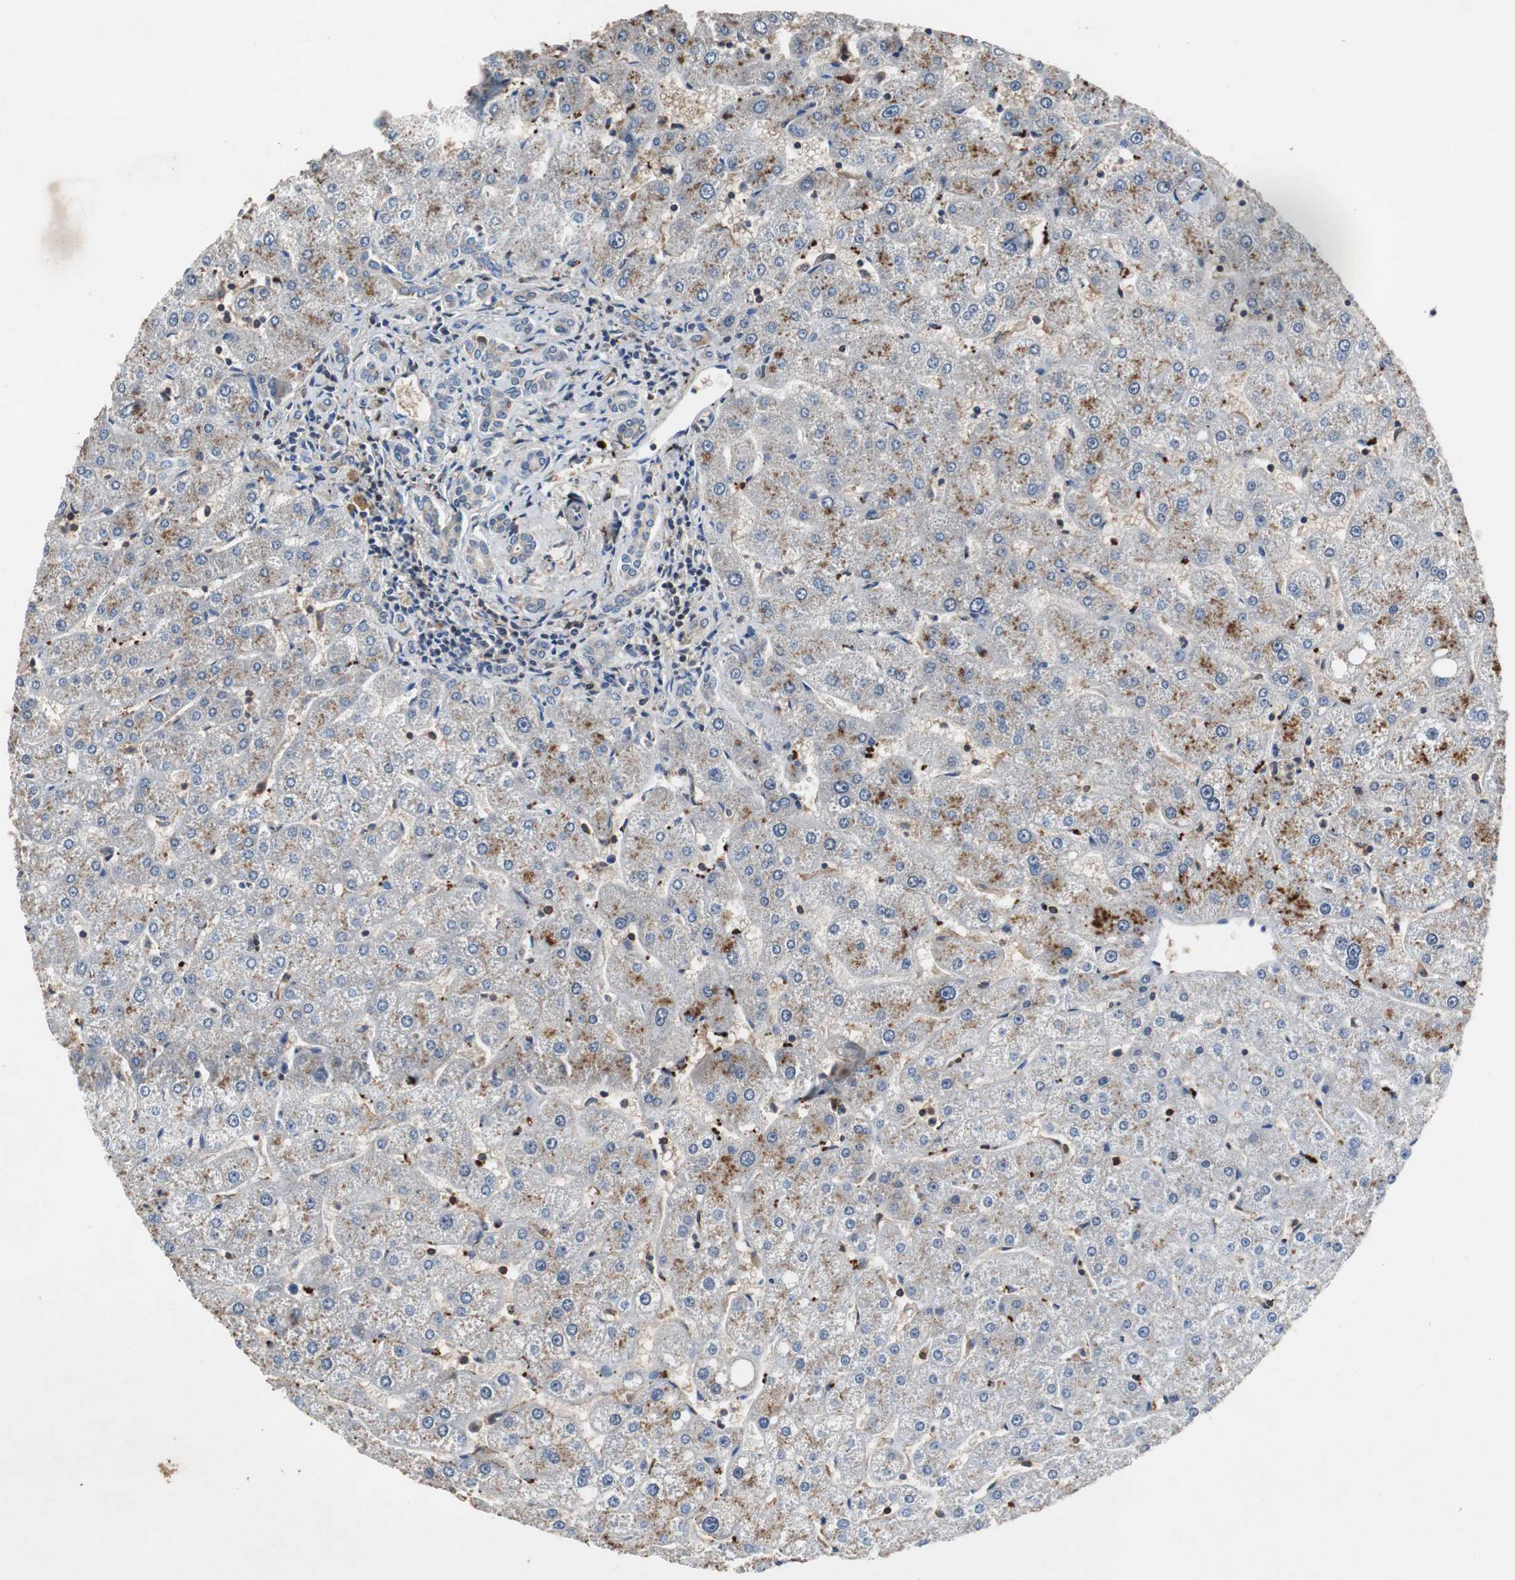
{"staining": {"intensity": "weak", "quantity": "25%-75%", "location": "cytoplasmic/membranous"}, "tissue": "liver", "cell_type": "Cholangiocytes", "image_type": "normal", "snomed": [{"axis": "morphology", "description": "Normal tissue, NOS"}, {"axis": "topography", "description": "Liver"}], "caption": "An image of human liver stained for a protein shows weak cytoplasmic/membranous brown staining in cholangiocytes.", "gene": "CALB2", "patient": {"sex": "male", "age": 67}}